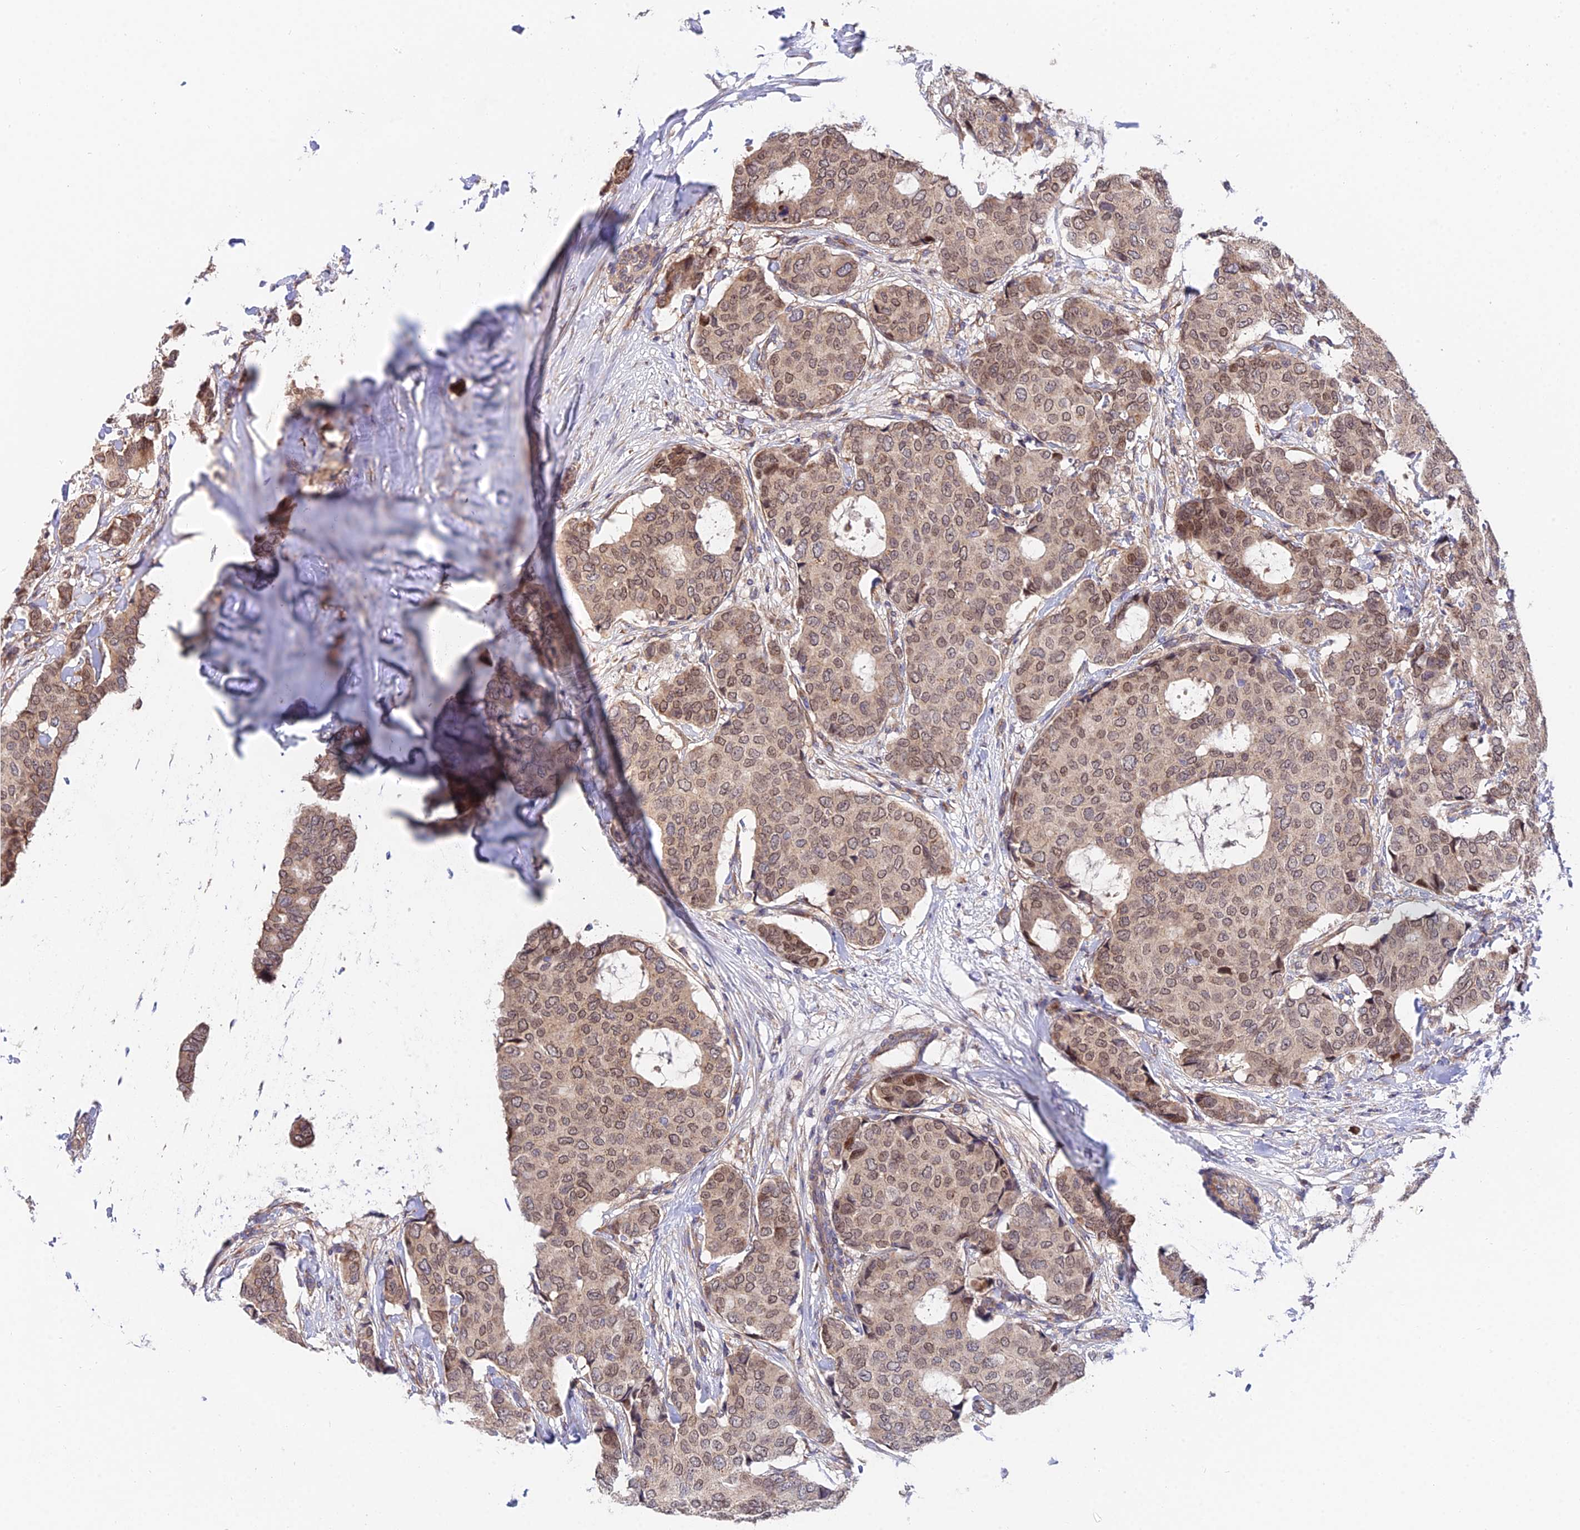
{"staining": {"intensity": "moderate", "quantity": ">75%", "location": "cytoplasmic/membranous,nuclear"}, "tissue": "breast cancer", "cell_type": "Tumor cells", "image_type": "cancer", "snomed": [{"axis": "morphology", "description": "Duct carcinoma"}, {"axis": "topography", "description": "Breast"}], "caption": "Moderate cytoplasmic/membranous and nuclear protein expression is appreciated in approximately >75% of tumor cells in intraductal carcinoma (breast).", "gene": "CDC37L1", "patient": {"sex": "female", "age": 75}}